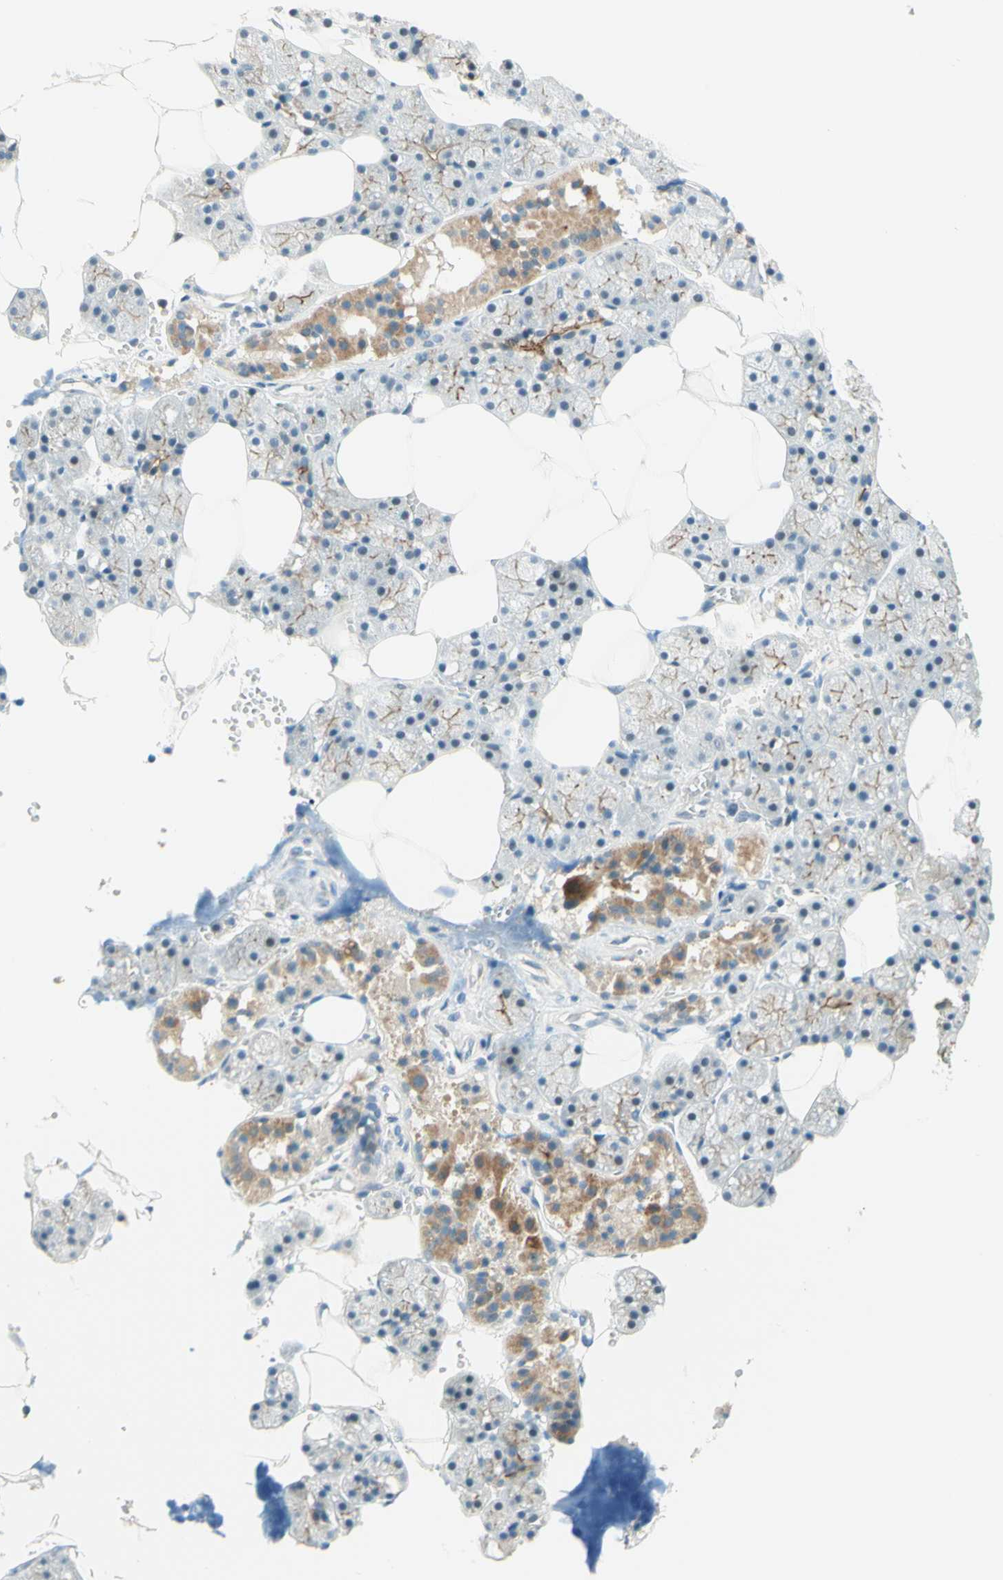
{"staining": {"intensity": "moderate", "quantity": "25%-75%", "location": "cytoplasmic/membranous"}, "tissue": "salivary gland", "cell_type": "Glandular cells", "image_type": "normal", "snomed": [{"axis": "morphology", "description": "Normal tissue, NOS"}, {"axis": "topography", "description": "Salivary gland"}], "caption": "This photomicrograph exhibits normal salivary gland stained with IHC to label a protein in brown. The cytoplasmic/membranous of glandular cells show moderate positivity for the protein. Nuclei are counter-stained blue.", "gene": "PROM1", "patient": {"sex": "male", "age": 62}}